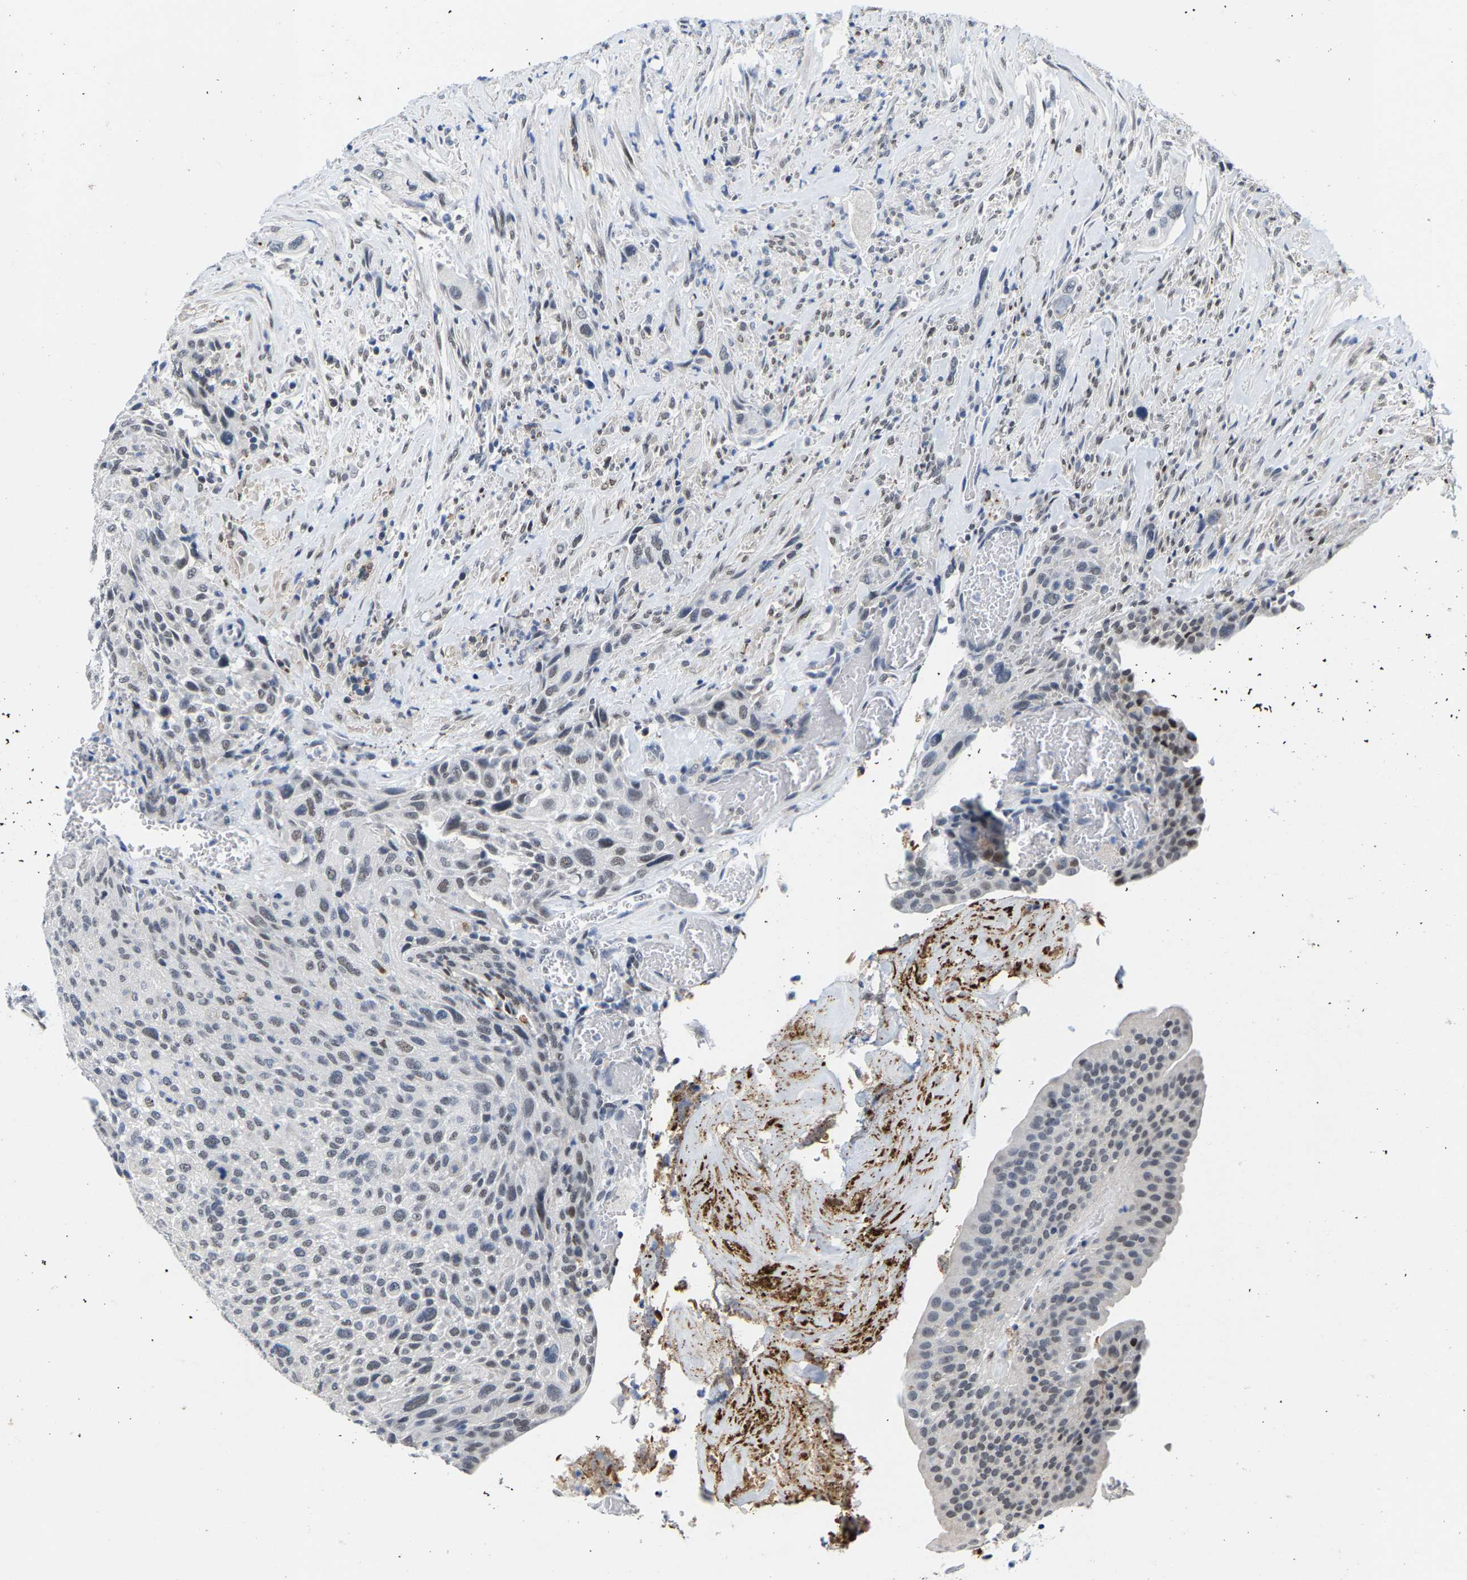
{"staining": {"intensity": "weak", "quantity": "25%-75%", "location": "nuclear"}, "tissue": "urothelial cancer", "cell_type": "Tumor cells", "image_type": "cancer", "snomed": [{"axis": "morphology", "description": "Urothelial carcinoma, Low grade"}, {"axis": "morphology", "description": "Urothelial carcinoma, High grade"}, {"axis": "topography", "description": "Urinary bladder"}], "caption": "This histopathology image displays IHC staining of human urothelial cancer, with low weak nuclear positivity in about 25%-75% of tumor cells.", "gene": "SETD1B", "patient": {"sex": "male", "age": 35}}